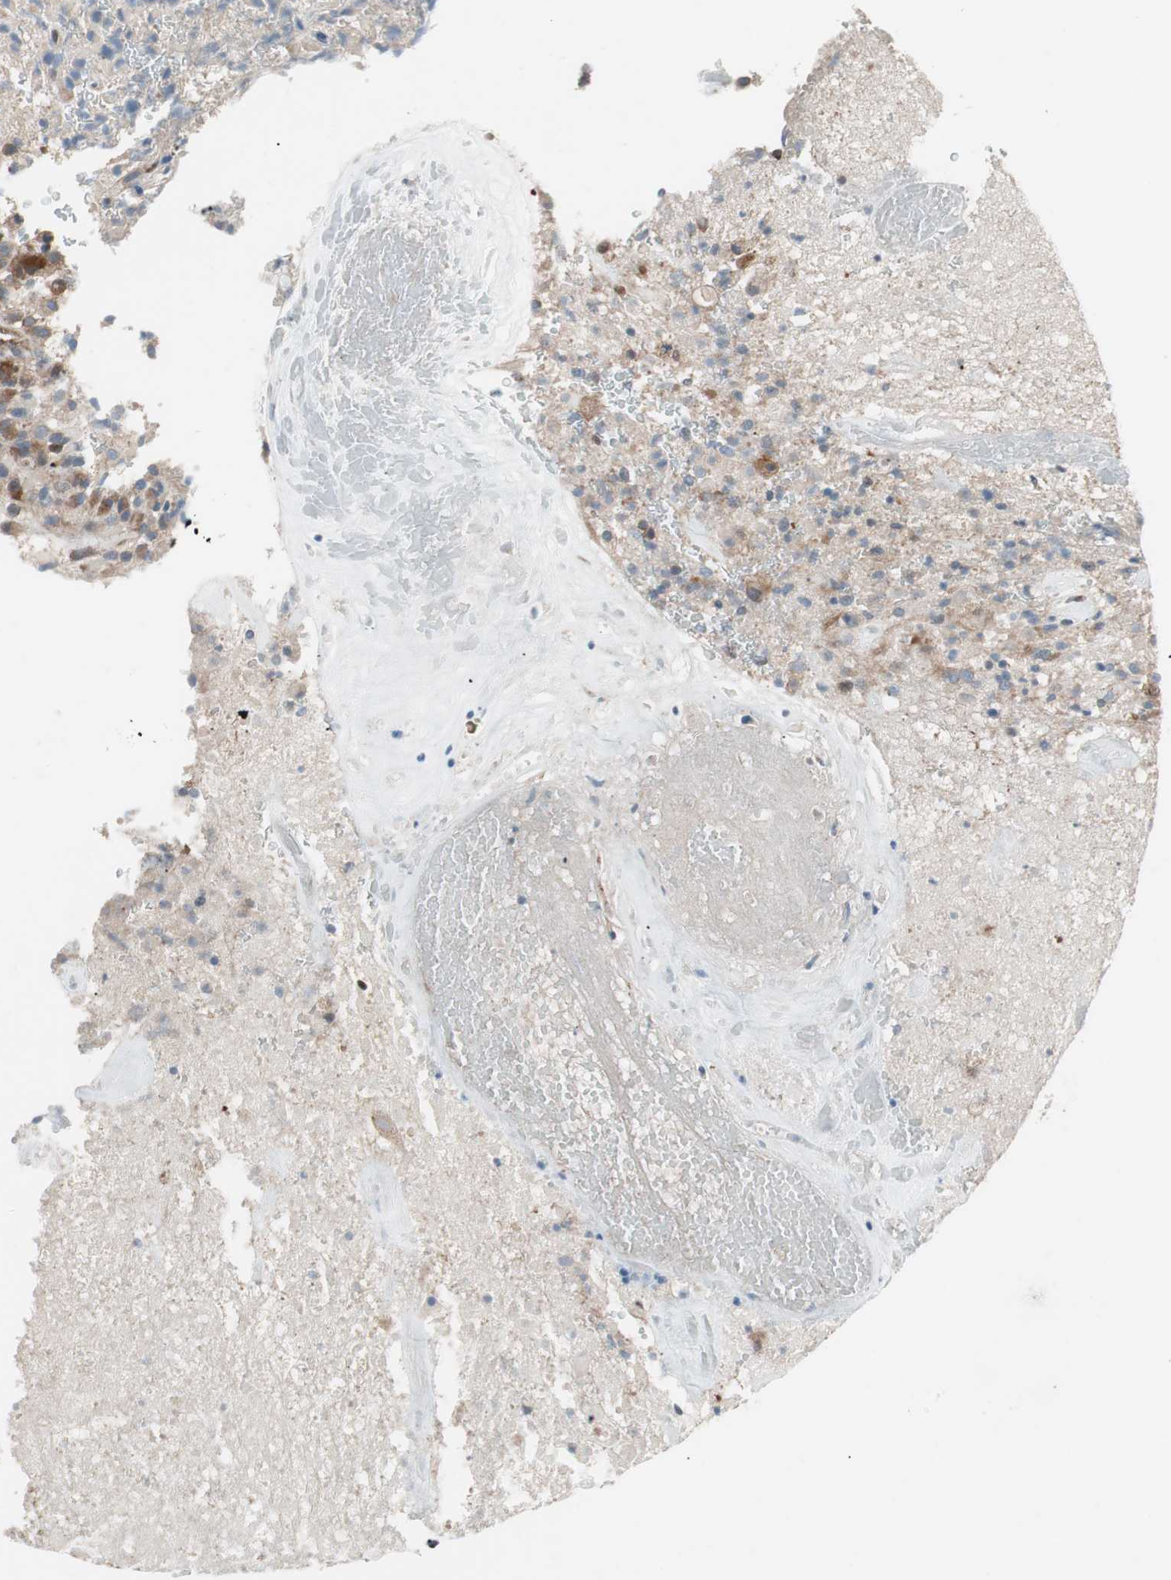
{"staining": {"intensity": "weak", "quantity": "25%-75%", "location": "cytoplasmic/membranous"}, "tissue": "glioma", "cell_type": "Tumor cells", "image_type": "cancer", "snomed": [{"axis": "morphology", "description": "Glioma, malignant, High grade"}, {"axis": "topography", "description": "Brain"}], "caption": "The micrograph demonstrates staining of glioma, revealing weak cytoplasmic/membranous protein staining (brown color) within tumor cells.", "gene": "FAAH", "patient": {"sex": "male", "age": 71}}